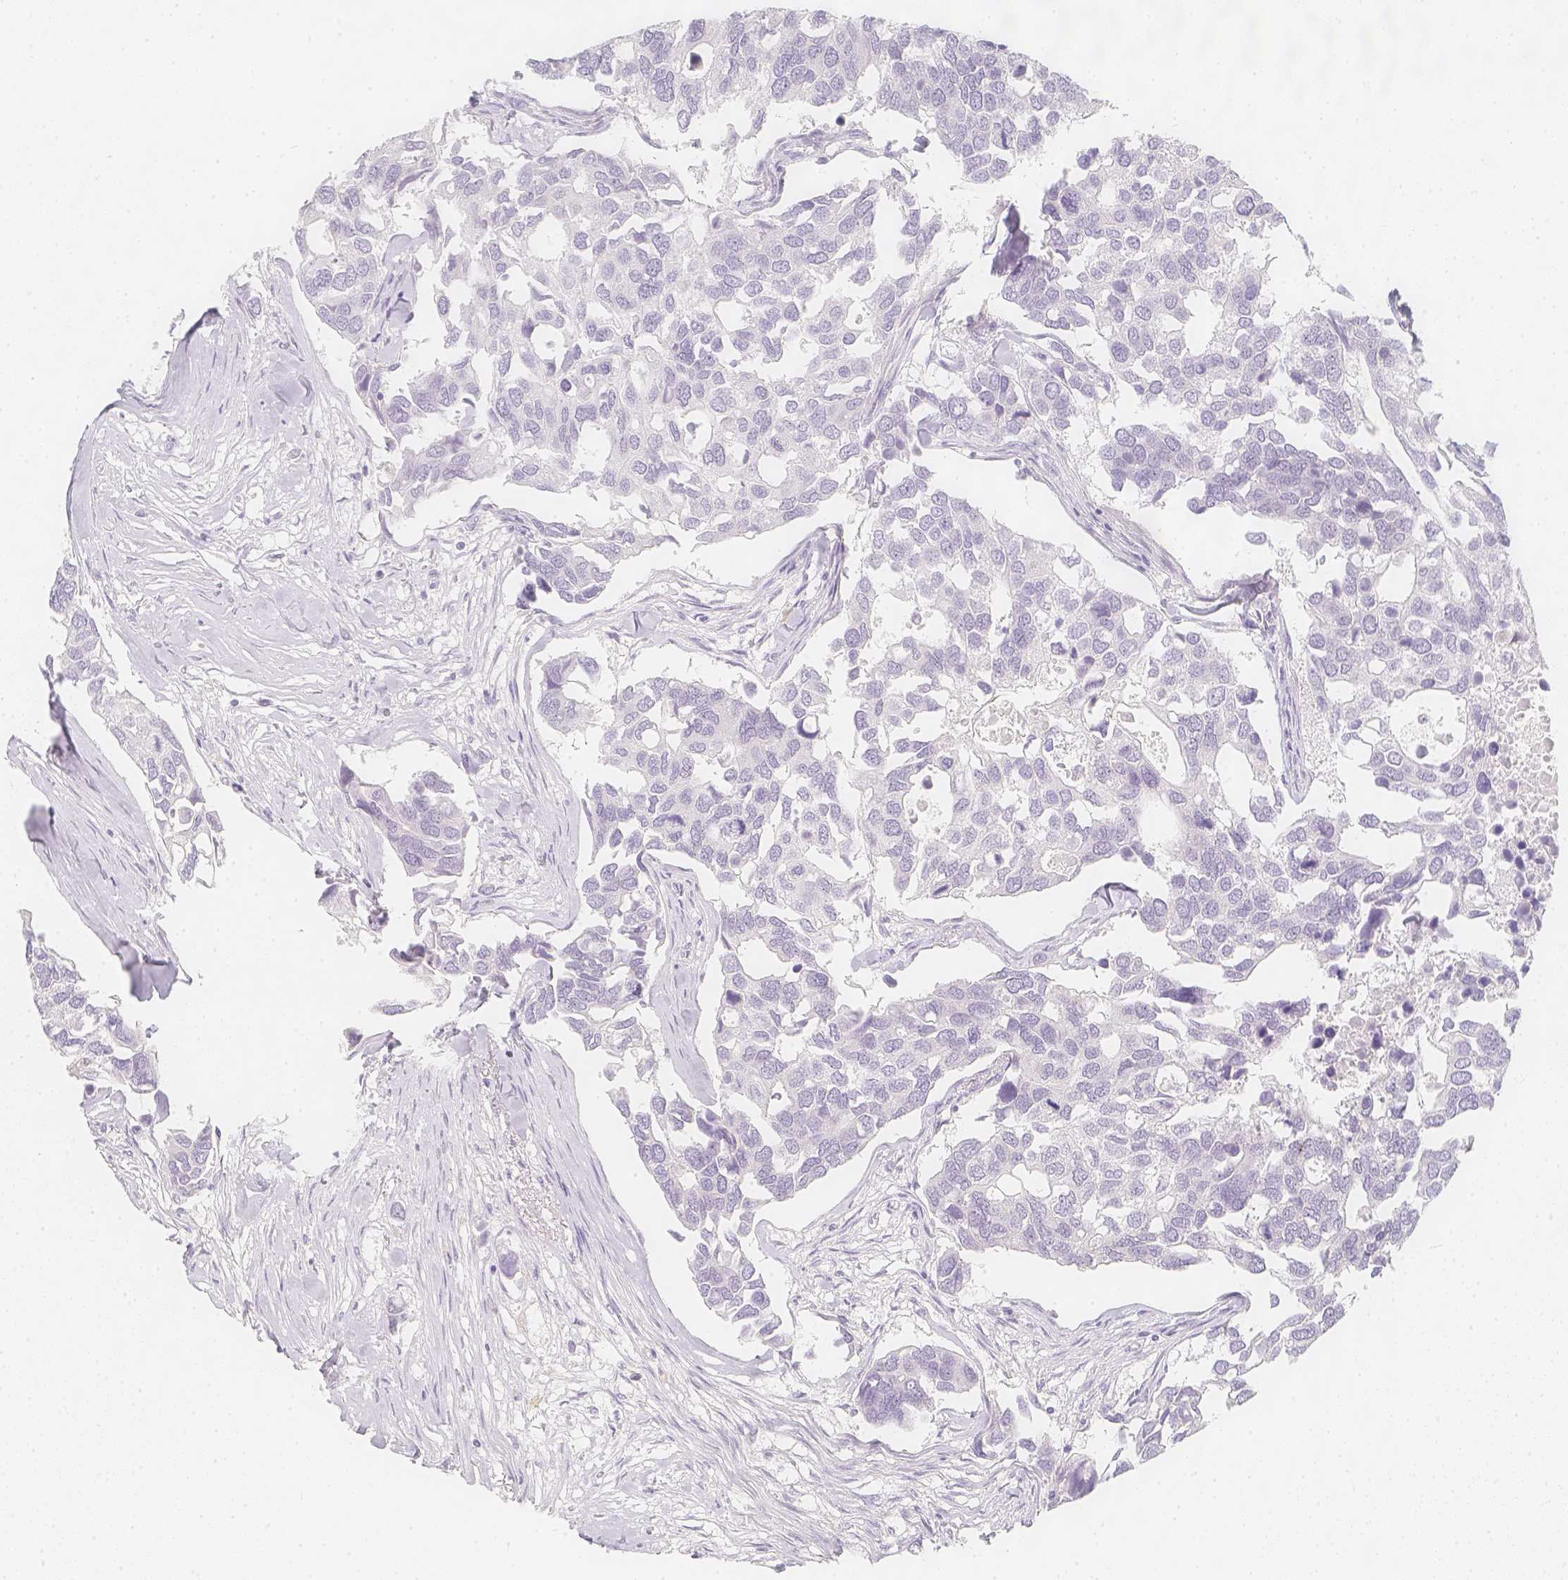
{"staining": {"intensity": "negative", "quantity": "none", "location": "none"}, "tissue": "breast cancer", "cell_type": "Tumor cells", "image_type": "cancer", "snomed": [{"axis": "morphology", "description": "Duct carcinoma"}, {"axis": "topography", "description": "Breast"}], "caption": "IHC of human breast cancer (infiltrating ductal carcinoma) exhibits no staining in tumor cells. (DAB immunohistochemistry with hematoxylin counter stain).", "gene": "SLC18A1", "patient": {"sex": "female", "age": 83}}